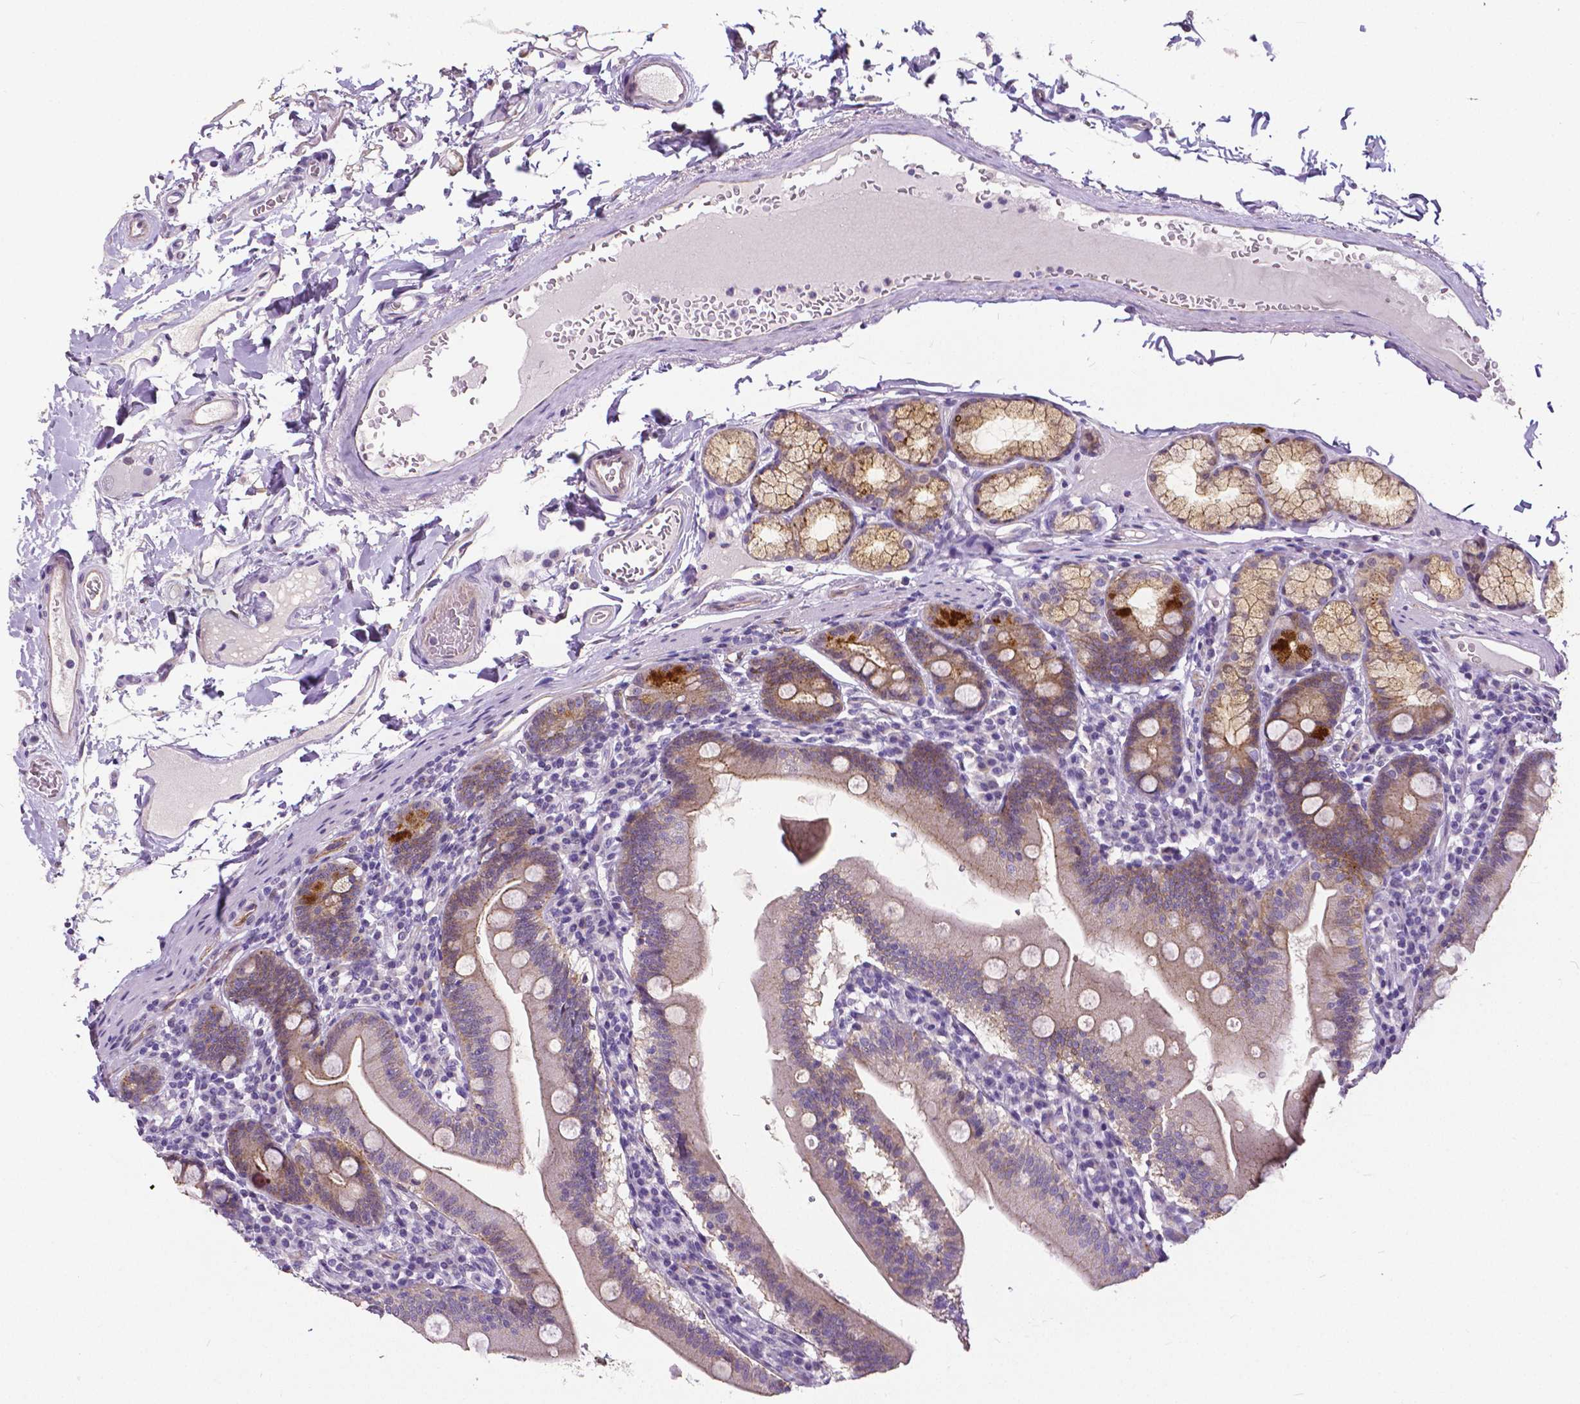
{"staining": {"intensity": "strong", "quantity": "25%-75%", "location": "cytoplasmic/membranous"}, "tissue": "duodenum", "cell_type": "Glandular cells", "image_type": "normal", "snomed": [{"axis": "morphology", "description": "Normal tissue, NOS"}, {"axis": "topography", "description": "Duodenum"}], "caption": "Immunohistochemistry image of benign duodenum stained for a protein (brown), which reveals high levels of strong cytoplasmic/membranous expression in about 25%-75% of glandular cells.", "gene": "OCLN", "patient": {"sex": "female", "age": 67}}